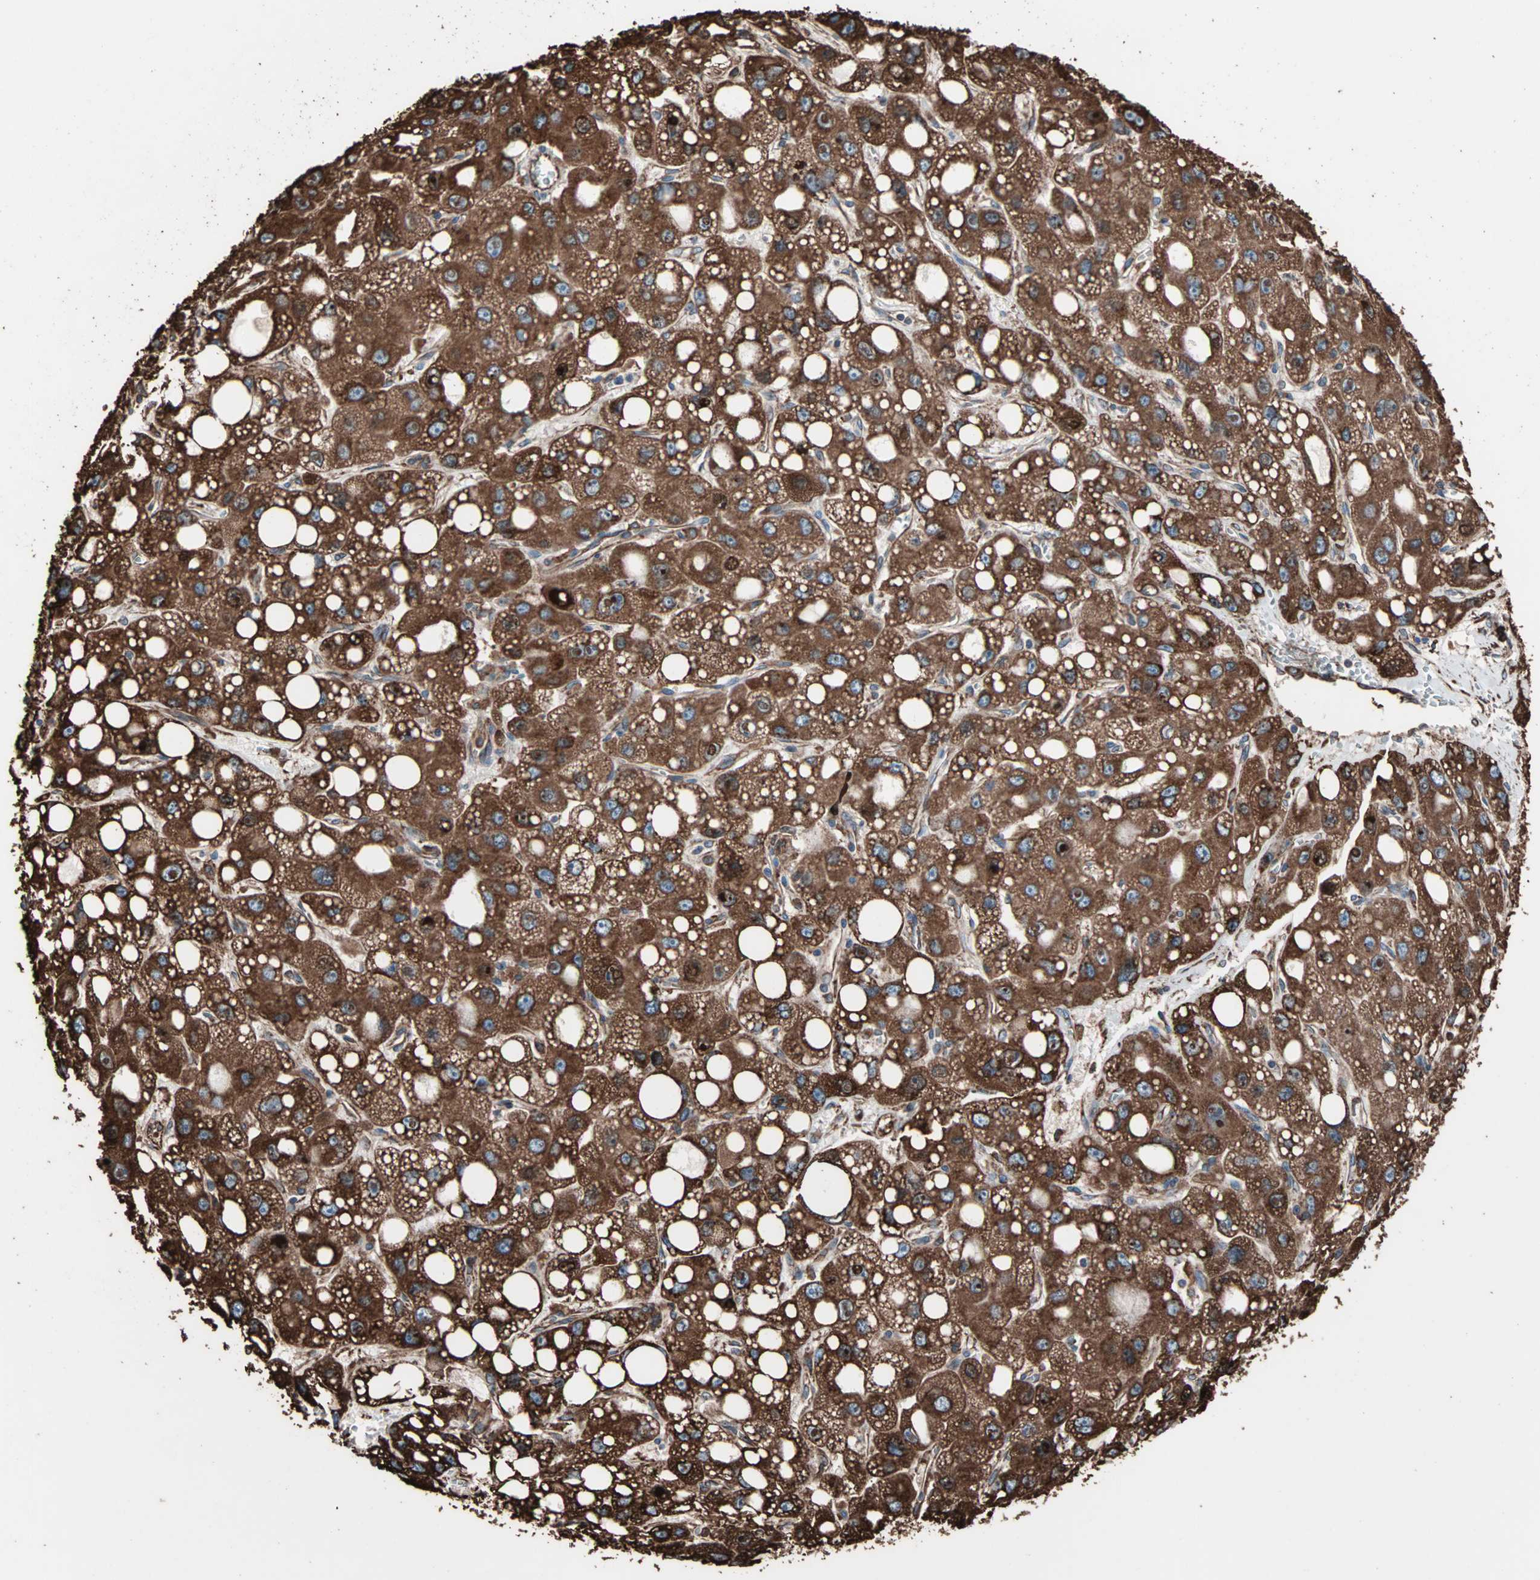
{"staining": {"intensity": "strong", "quantity": ">75%", "location": "cytoplasmic/membranous"}, "tissue": "liver cancer", "cell_type": "Tumor cells", "image_type": "cancer", "snomed": [{"axis": "morphology", "description": "Carcinoma, Hepatocellular, NOS"}, {"axis": "topography", "description": "Liver"}], "caption": "Immunohistochemical staining of human liver cancer shows strong cytoplasmic/membranous protein positivity in about >75% of tumor cells.", "gene": "HSP90B1", "patient": {"sex": "male", "age": 55}}